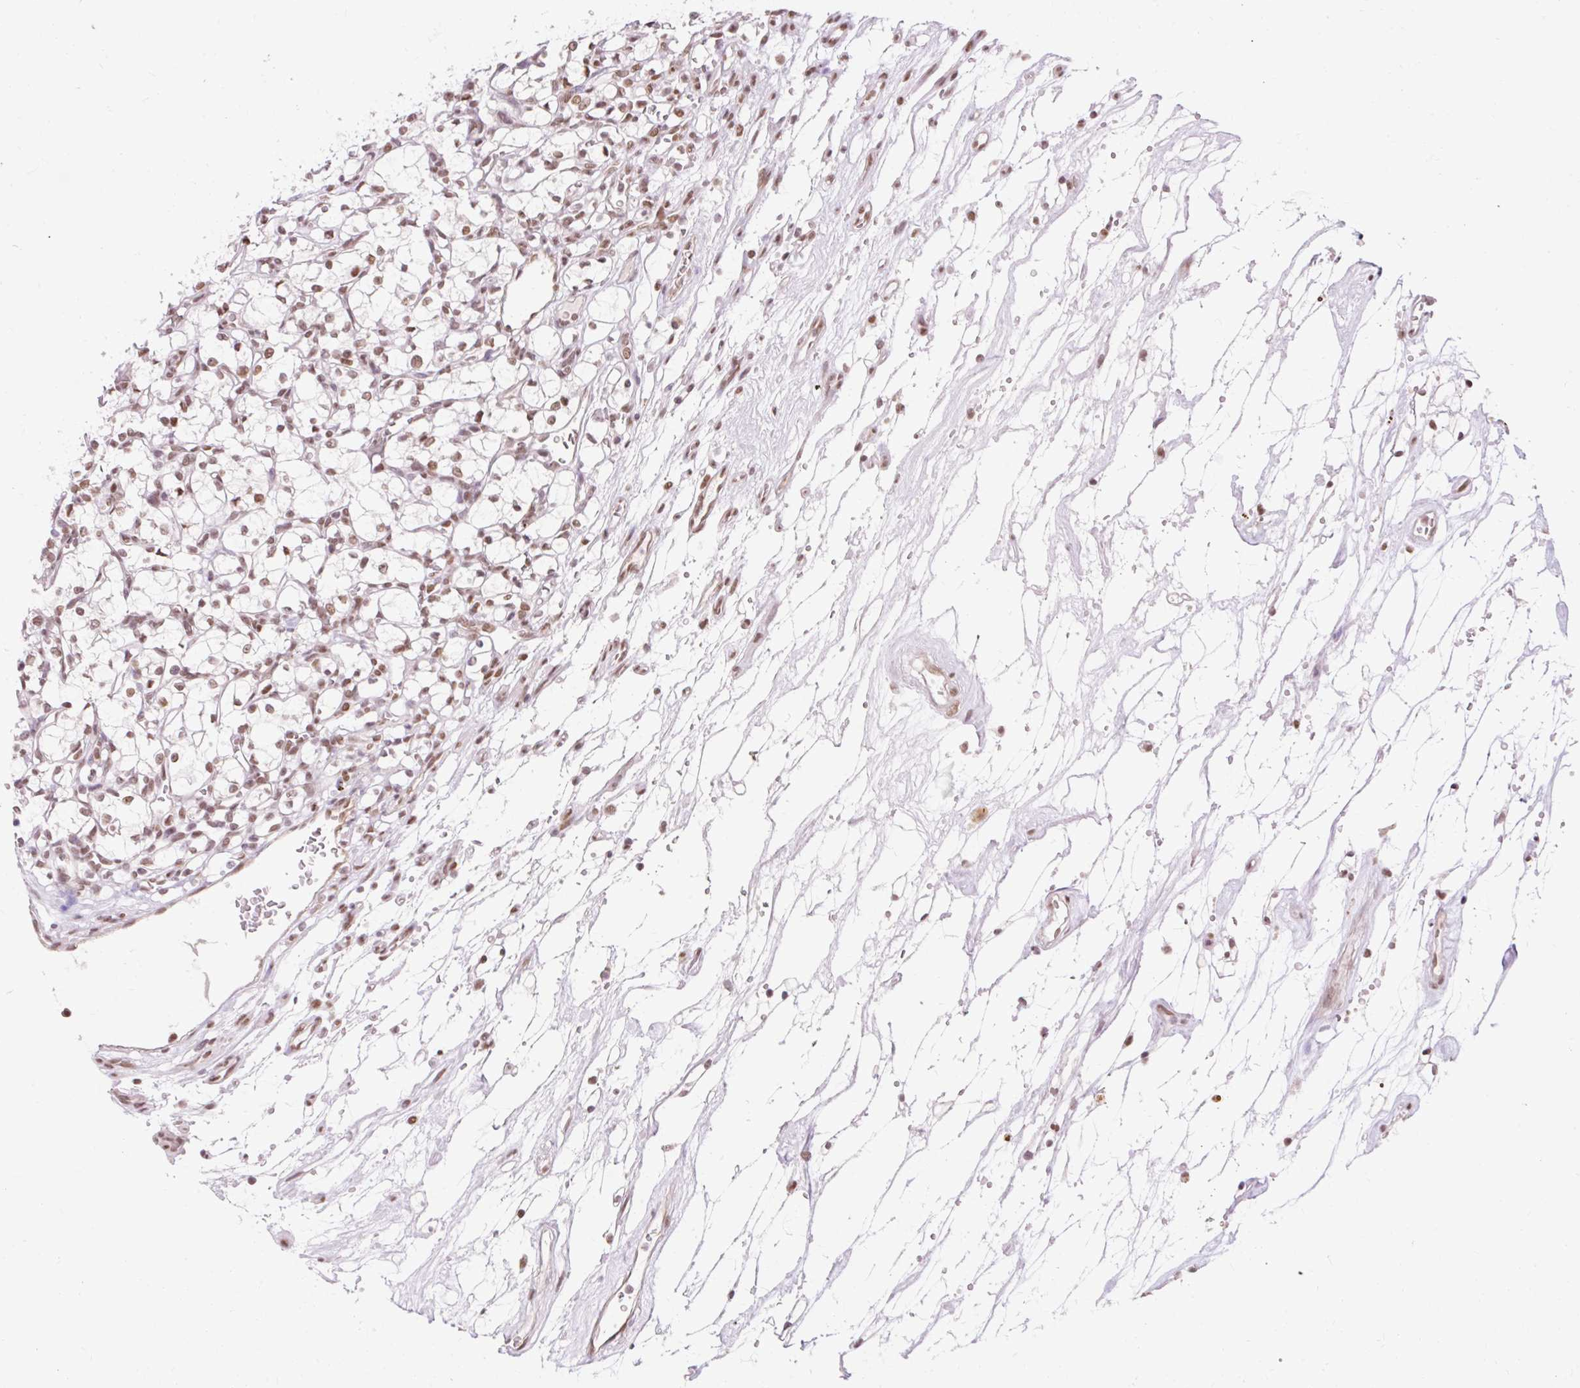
{"staining": {"intensity": "moderate", "quantity": ">75%", "location": "nuclear"}, "tissue": "renal cancer", "cell_type": "Tumor cells", "image_type": "cancer", "snomed": [{"axis": "morphology", "description": "Adenocarcinoma, NOS"}, {"axis": "topography", "description": "Kidney"}], "caption": "Protein staining of renal cancer tissue exhibits moderate nuclear expression in about >75% of tumor cells. The staining was performed using DAB (3,3'-diaminobenzidine), with brown indicating positive protein expression. Nuclei are stained blue with hematoxylin.", "gene": "NPIPB12", "patient": {"sex": "female", "age": 69}}